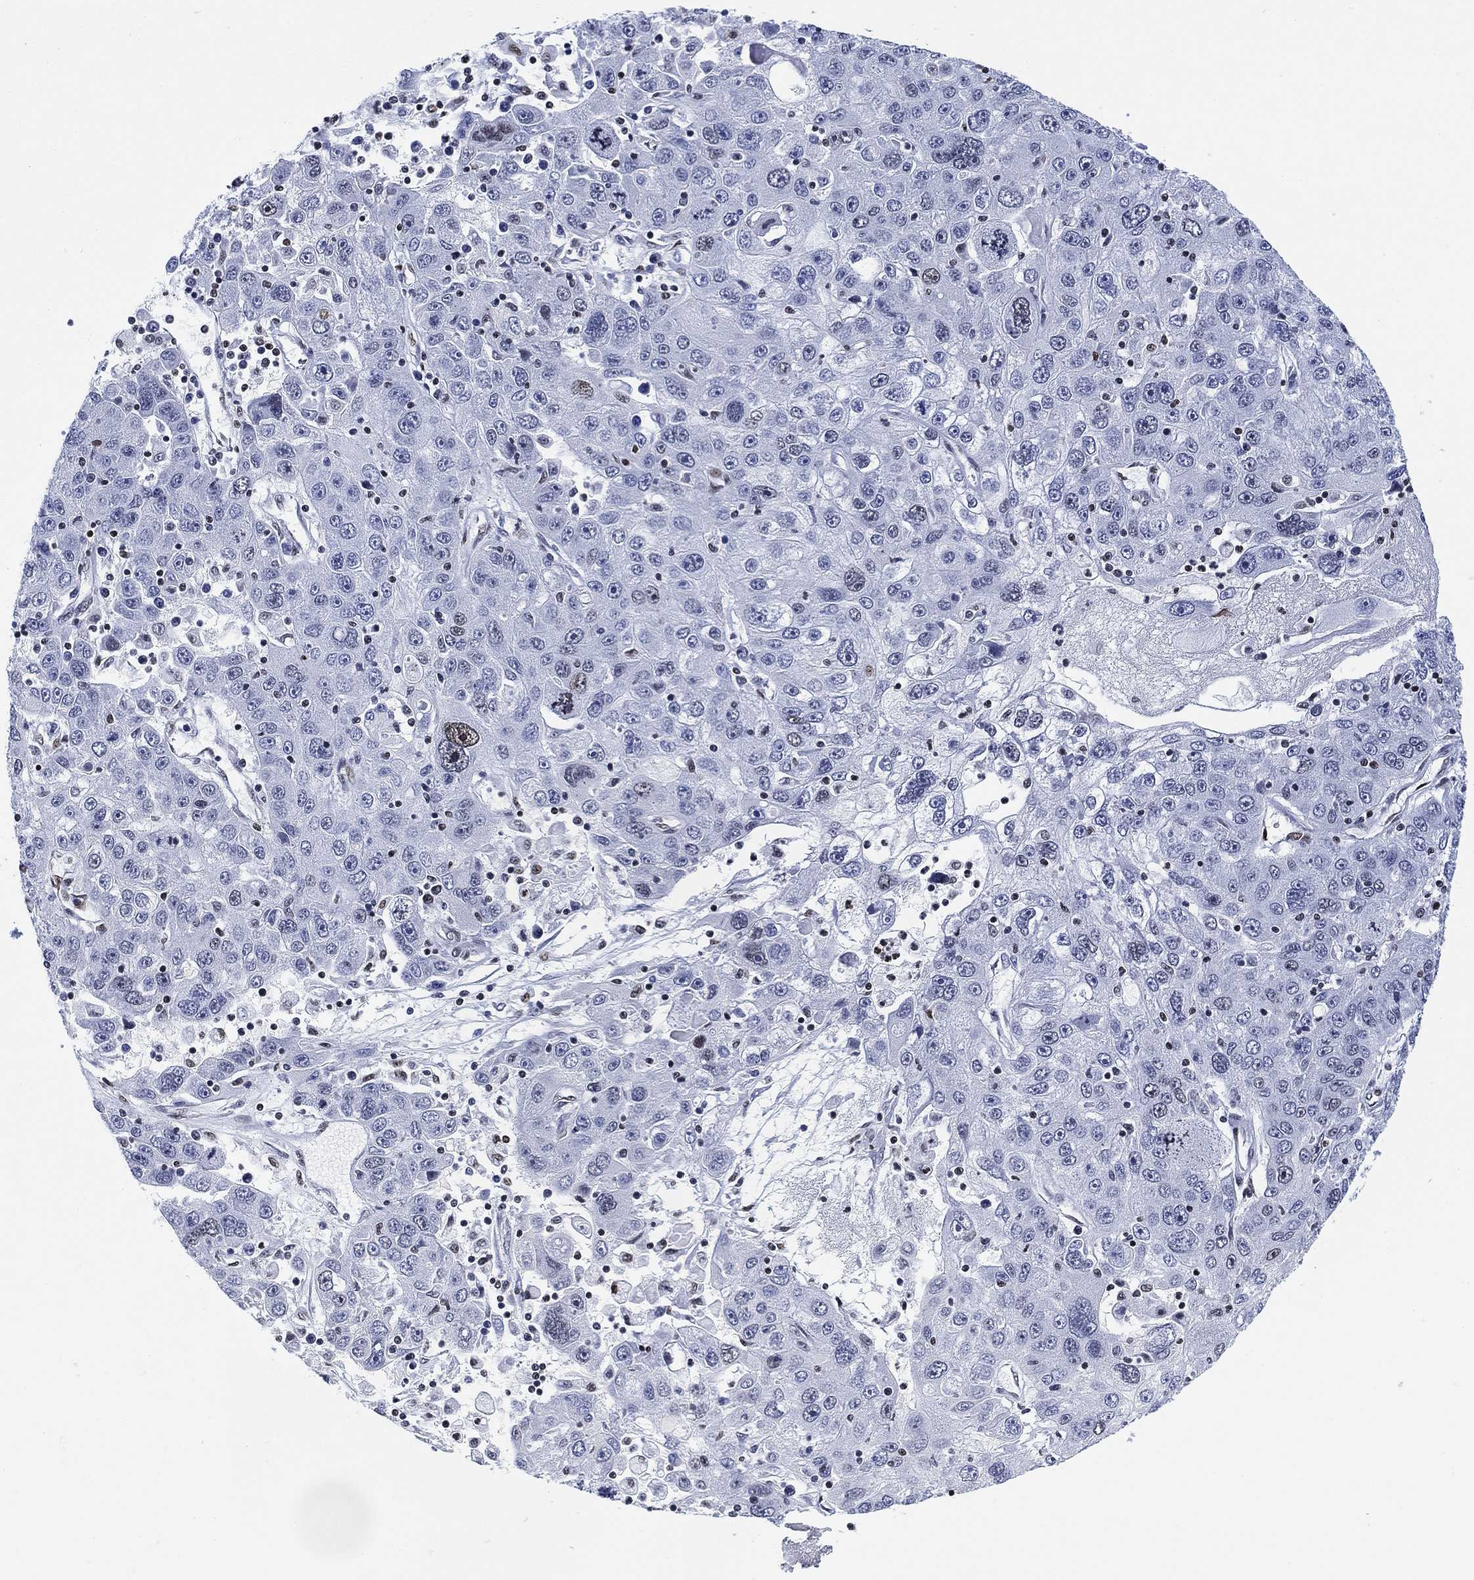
{"staining": {"intensity": "negative", "quantity": "none", "location": "none"}, "tissue": "stomach cancer", "cell_type": "Tumor cells", "image_type": "cancer", "snomed": [{"axis": "morphology", "description": "Adenocarcinoma, NOS"}, {"axis": "topography", "description": "Stomach"}], "caption": "DAB immunohistochemical staining of stomach cancer (adenocarcinoma) displays no significant positivity in tumor cells.", "gene": "H1-10", "patient": {"sex": "male", "age": 56}}